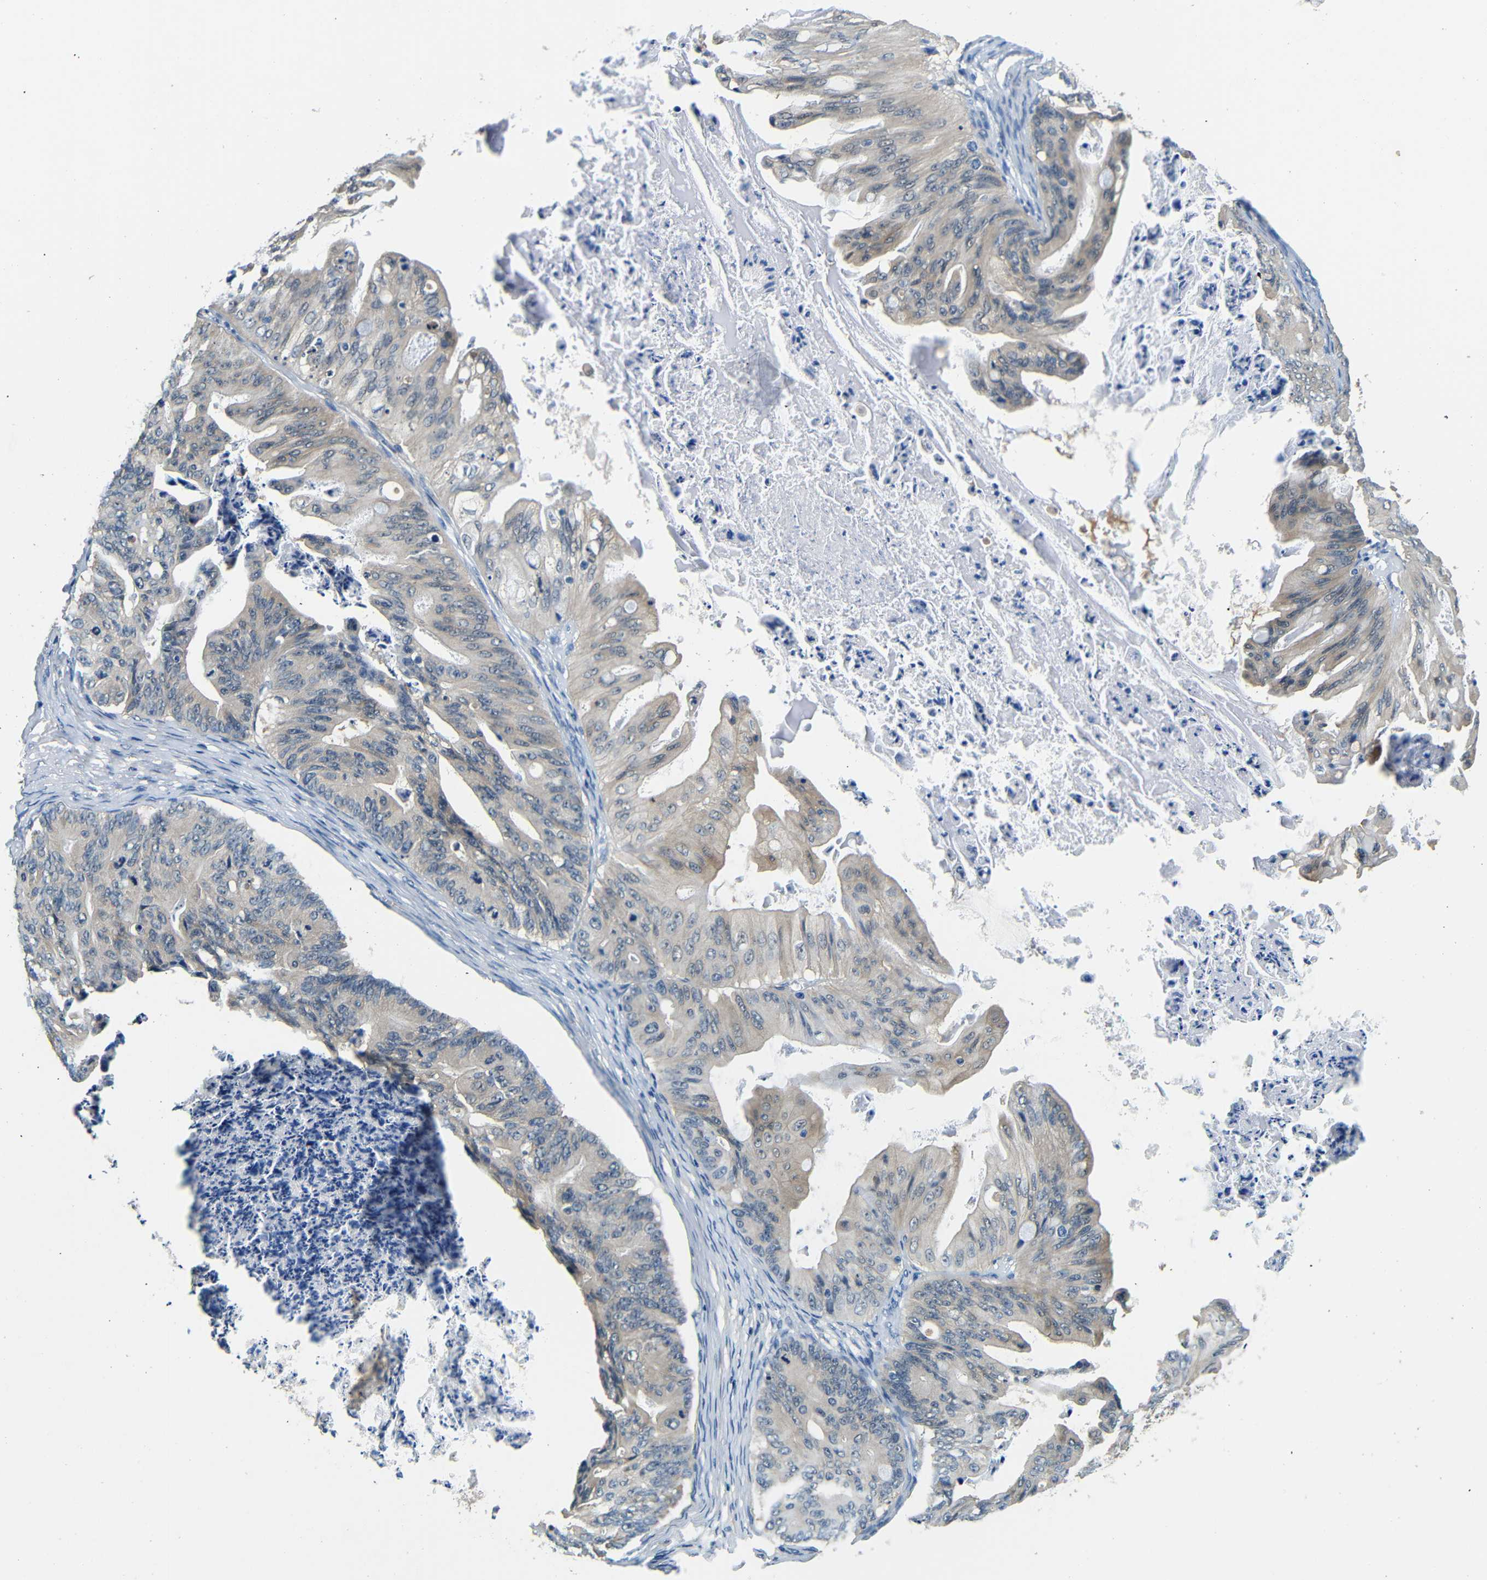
{"staining": {"intensity": "weak", "quantity": ">75%", "location": "cytoplasmic/membranous"}, "tissue": "ovarian cancer", "cell_type": "Tumor cells", "image_type": "cancer", "snomed": [{"axis": "morphology", "description": "Cystadenocarcinoma, mucinous, NOS"}, {"axis": "topography", "description": "Ovary"}], "caption": "Ovarian cancer was stained to show a protein in brown. There is low levels of weak cytoplasmic/membranous positivity in about >75% of tumor cells.", "gene": "ADAP1", "patient": {"sex": "female", "age": 37}}